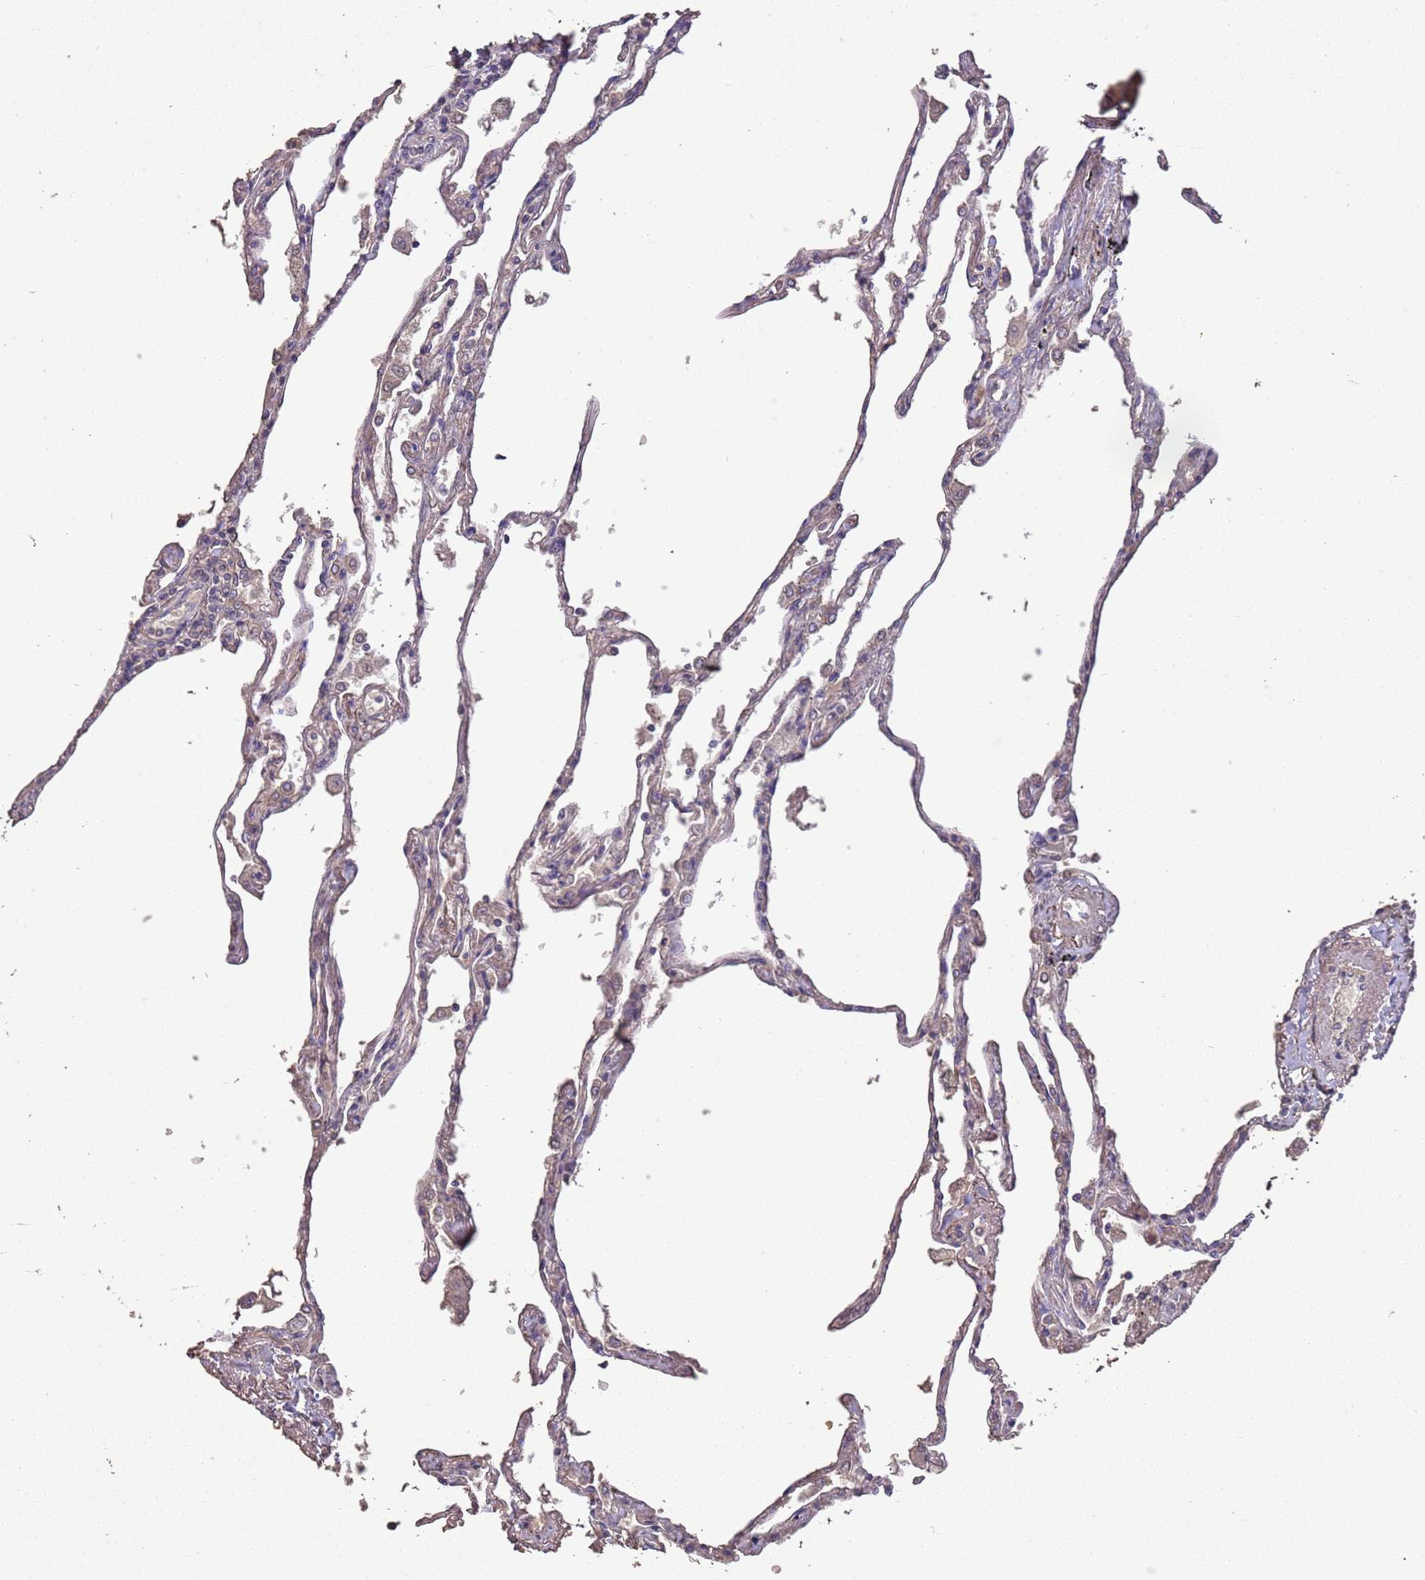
{"staining": {"intensity": "weak", "quantity": "25%-75%", "location": "cytoplasmic/membranous"}, "tissue": "lung", "cell_type": "Alveolar cells", "image_type": "normal", "snomed": [{"axis": "morphology", "description": "Normal tissue, NOS"}, {"axis": "topography", "description": "Lung"}], "caption": "Lung stained for a protein (brown) exhibits weak cytoplasmic/membranous positive expression in about 25%-75% of alveolar cells.", "gene": "SLC9B2", "patient": {"sex": "female", "age": 67}}